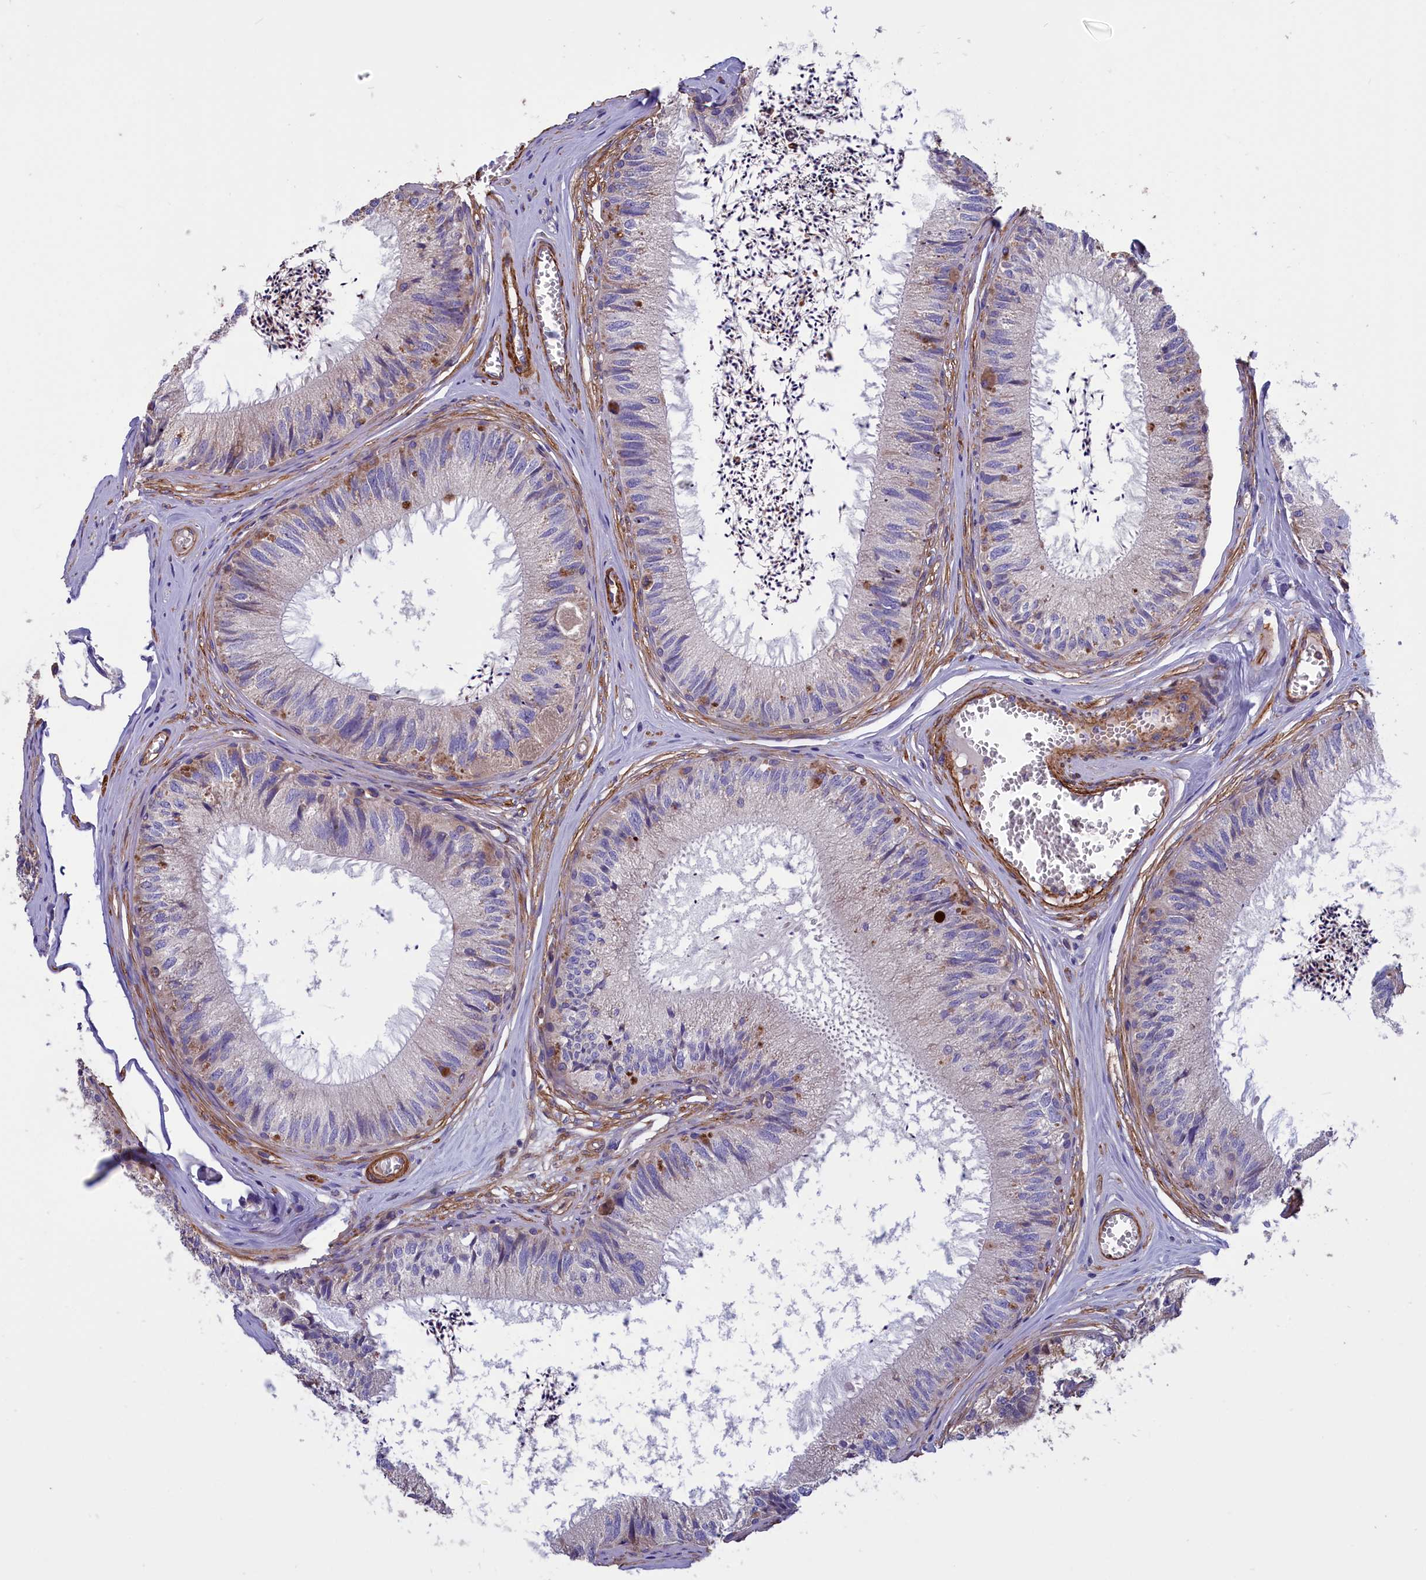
{"staining": {"intensity": "weak", "quantity": "25%-75%", "location": "cytoplasmic/membranous"}, "tissue": "epididymis", "cell_type": "Glandular cells", "image_type": "normal", "snomed": [{"axis": "morphology", "description": "Normal tissue, NOS"}, {"axis": "topography", "description": "Epididymis"}], "caption": "IHC histopathology image of benign human epididymis stained for a protein (brown), which exhibits low levels of weak cytoplasmic/membranous positivity in about 25%-75% of glandular cells.", "gene": "AMDHD2", "patient": {"sex": "male", "age": 79}}